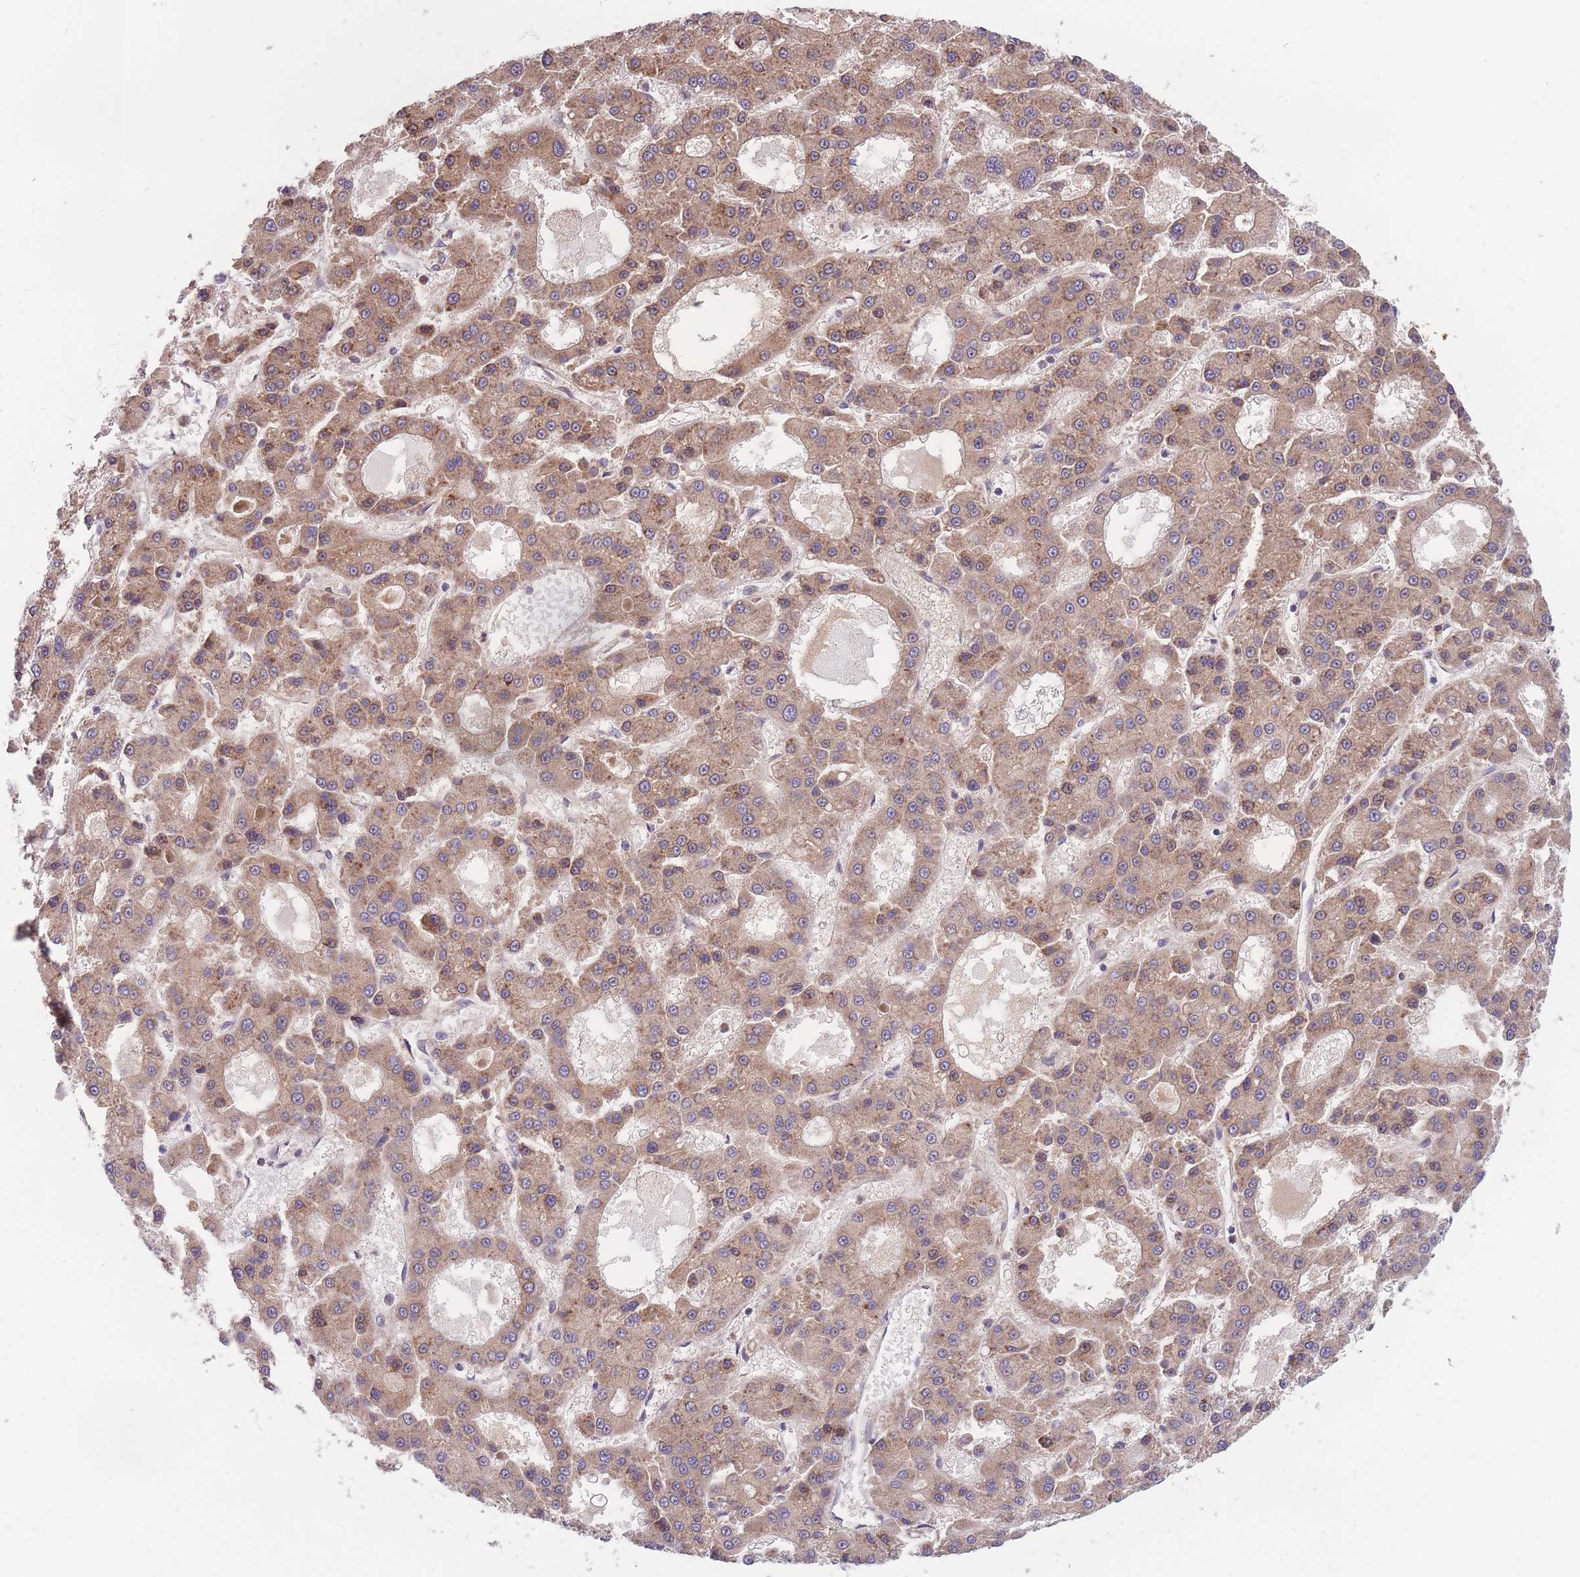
{"staining": {"intensity": "moderate", "quantity": ">75%", "location": "cytoplasmic/membranous"}, "tissue": "liver cancer", "cell_type": "Tumor cells", "image_type": "cancer", "snomed": [{"axis": "morphology", "description": "Carcinoma, Hepatocellular, NOS"}, {"axis": "topography", "description": "Liver"}], "caption": "Brown immunohistochemical staining in liver cancer shows moderate cytoplasmic/membranous expression in approximately >75% of tumor cells.", "gene": "TMEM131L", "patient": {"sex": "male", "age": 70}}